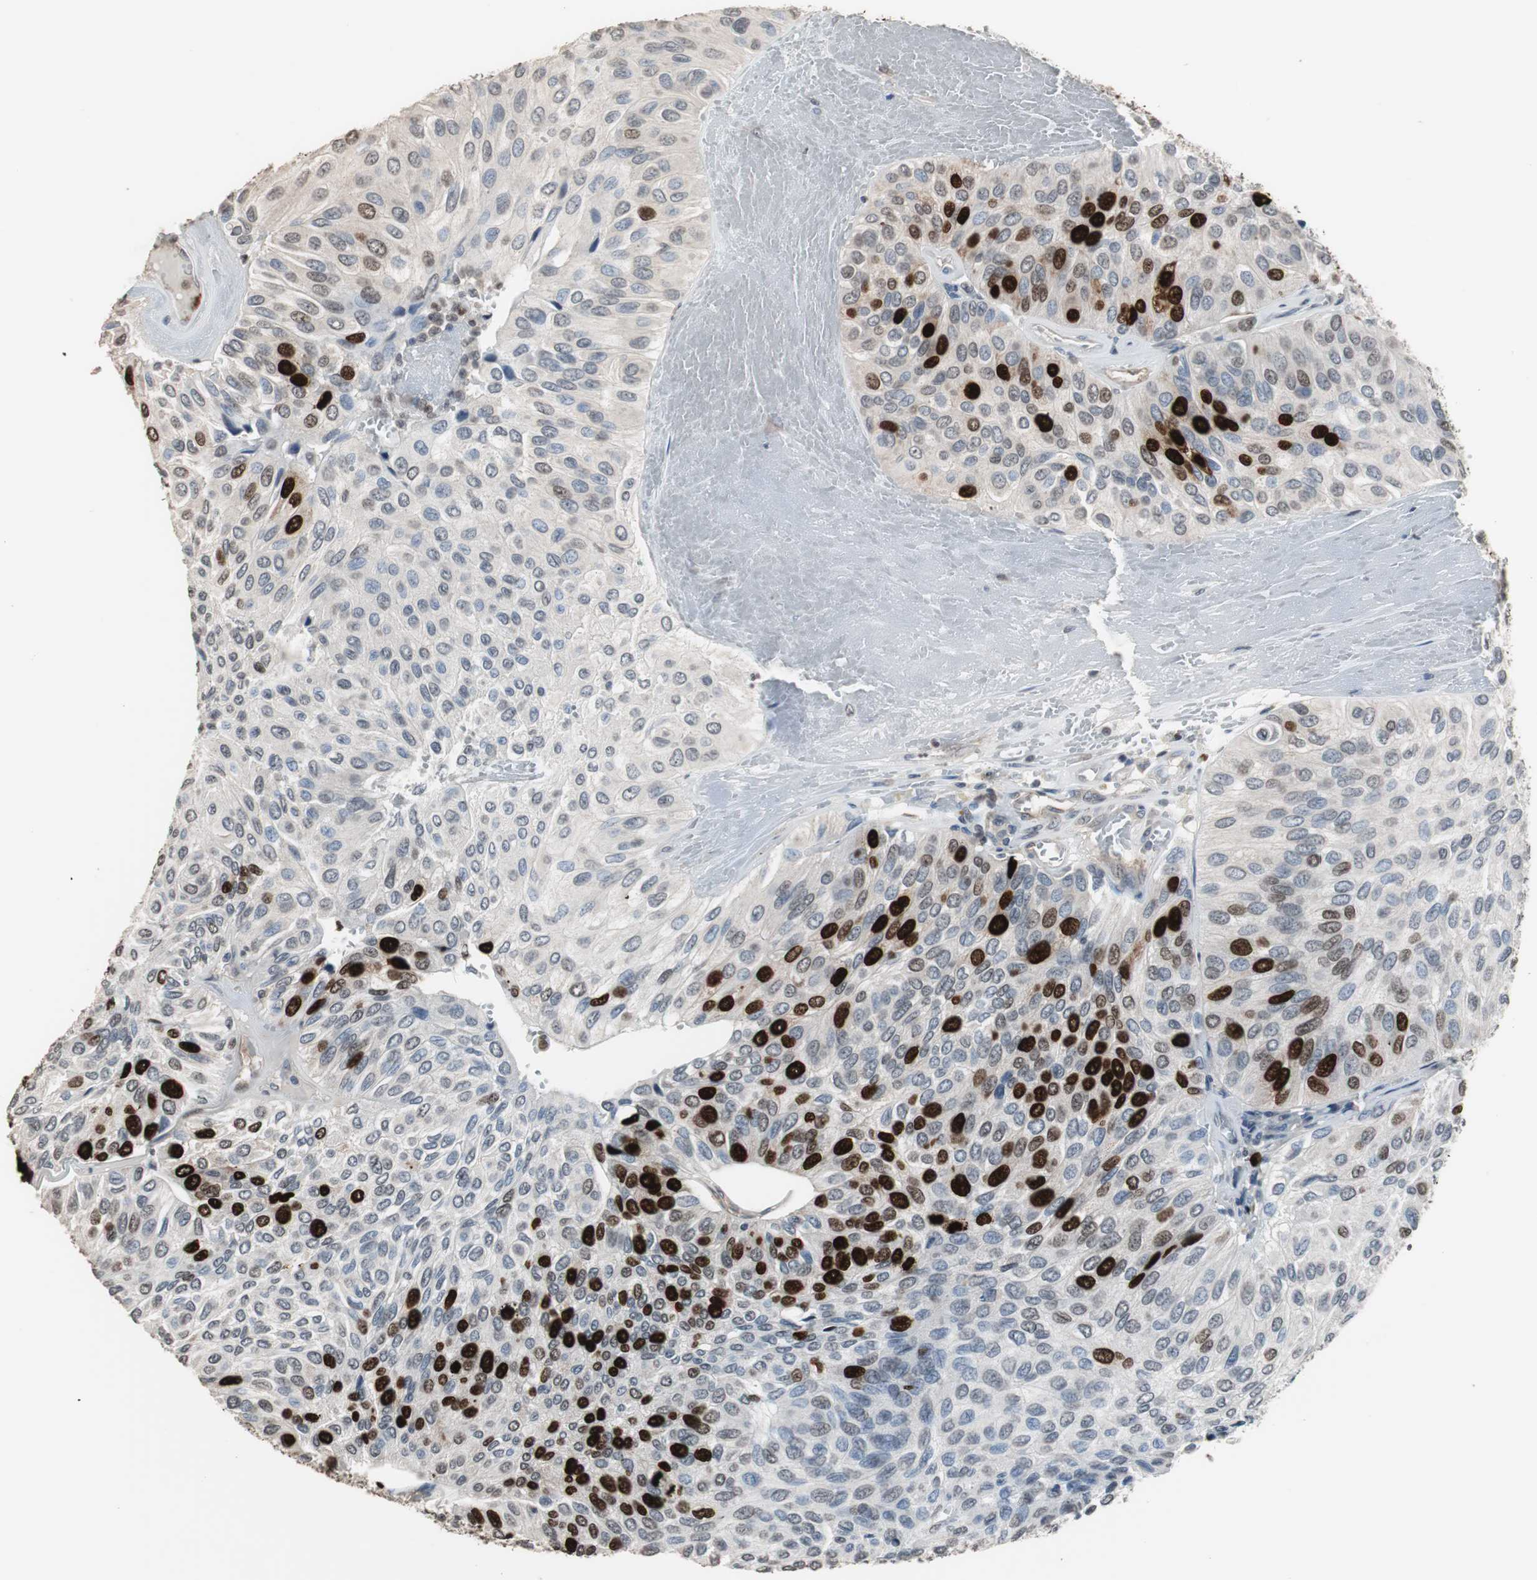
{"staining": {"intensity": "strong", "quantity": "<25%", "location": "nuclear"}, "tissue": "urothelial cancer", "cell_type": "Tumor cells", "image_type": "cancer", "snomed": [{"axis": "morphology", "description": "Urothelial carcinoma, High grade"}, {"axis": "topography", "description": "Urinary bladder"}], "caption": "Urothelial cancer stained with immunohistochemistry exhibits strong nuclear expression in about <25% of tumor cells.", "gene": "TOP2A", "patient": {"sex": "male", "age": 66}}